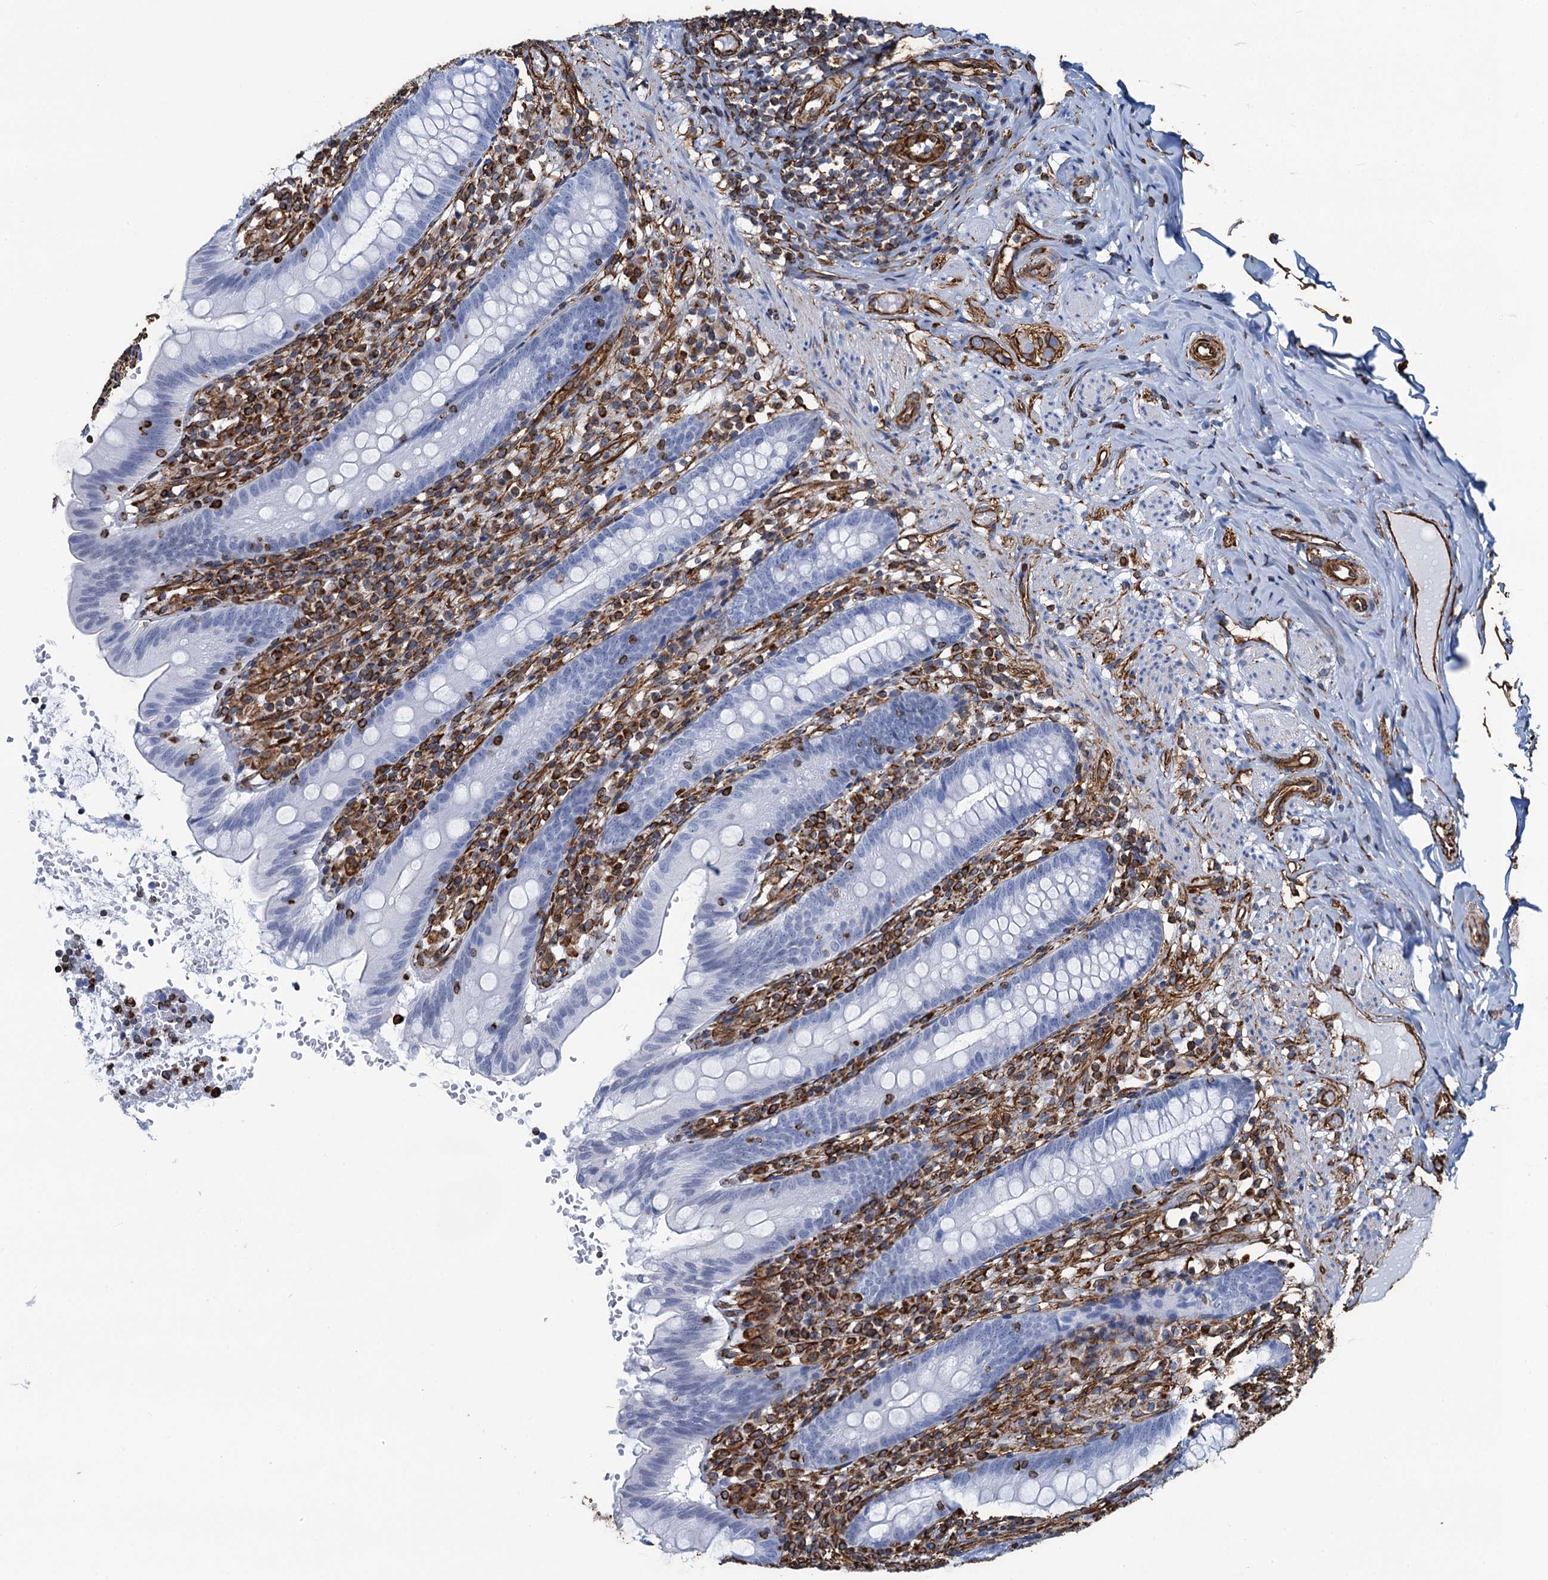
{"staining": {"intensity": "negative", "quantity": "none", "location": "none"}, "tissue": "appendix", "cell_type": "Glandular cells", "image_type": "normal", "snomed": [{"axis": "morphology", "description": "Normal tissue, NOS"}, {"axis": "topography", "description": "Appendix"}], "caption": "Glandular cells show no significant protein positivity in benign appendix. (Brightfield microscopy of DAB (3,3'-diaminobenzidine) IHC at high magnification).", "gene": "PGM2", "patient": {"sex": "male", "age": 55}}